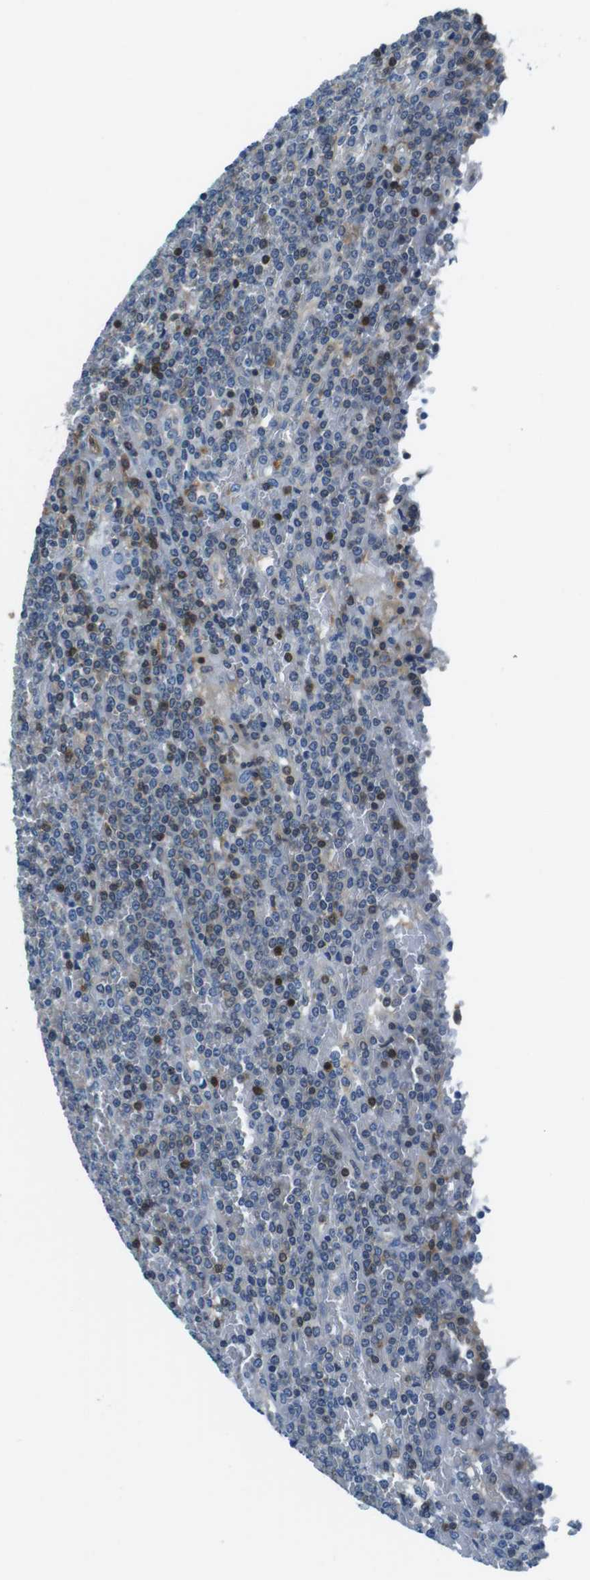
{"staining": {"intensity": "negative", "quantity": "none", "location": "none"}, "tissue": "lymphoma", "cell_type": "Tumor cells", "image_type": "cancer", "snomed": [{"axis": "morphology", "description": "Malignant lymphoma, non-Hodgkin's type, Low grade"}, {"axis": "topography", "description": "Spleen"}], "caption": "This image is of malignant lymphoma, non-Hodgkin's type (low-grade) stained with immunohistochemistry (IHC) to label a protein in brown with the nuclei are counter-stained blue. There is no expression in tumor cells.", "gene": "TES", "patient": {"sex": "female", "age": 19}}